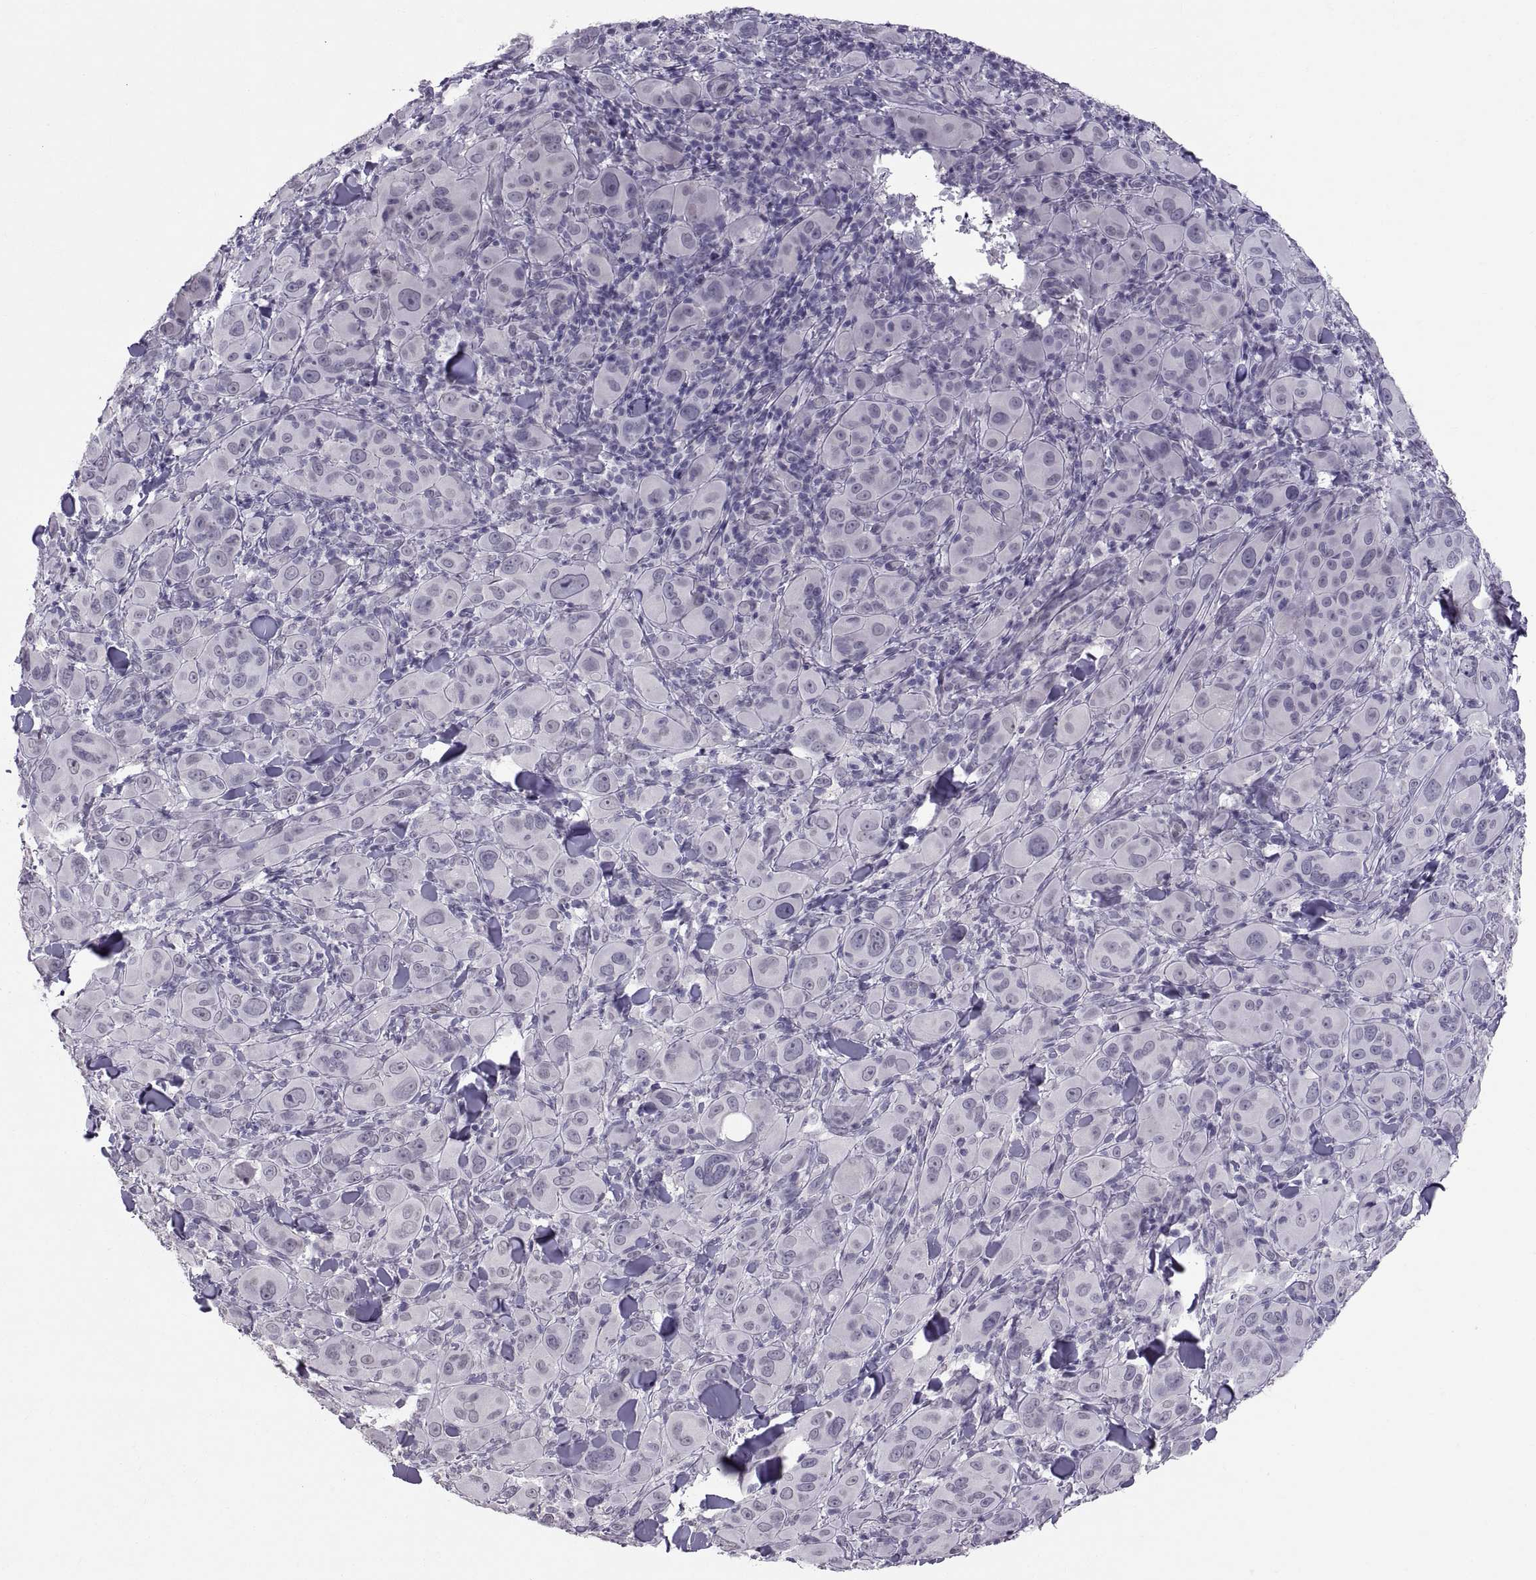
{"staining": {"intensity": "negative", "quantity": "none", "location": "none"}, "tissue": "melanoma", "cell_type": "Tumor cells", "image_type": "cancer", "snomed": [{"axis": "morphology", "description": "Malignant melanoma, NOS"}, {"axis": "topography", "description": "Skin"}], "caption": "Protein analysis of malignant melanoma exhibits no significant positivity in tumor cells.", "gene": "KRT77", "patient": {"sex": "female", "age": 87}}